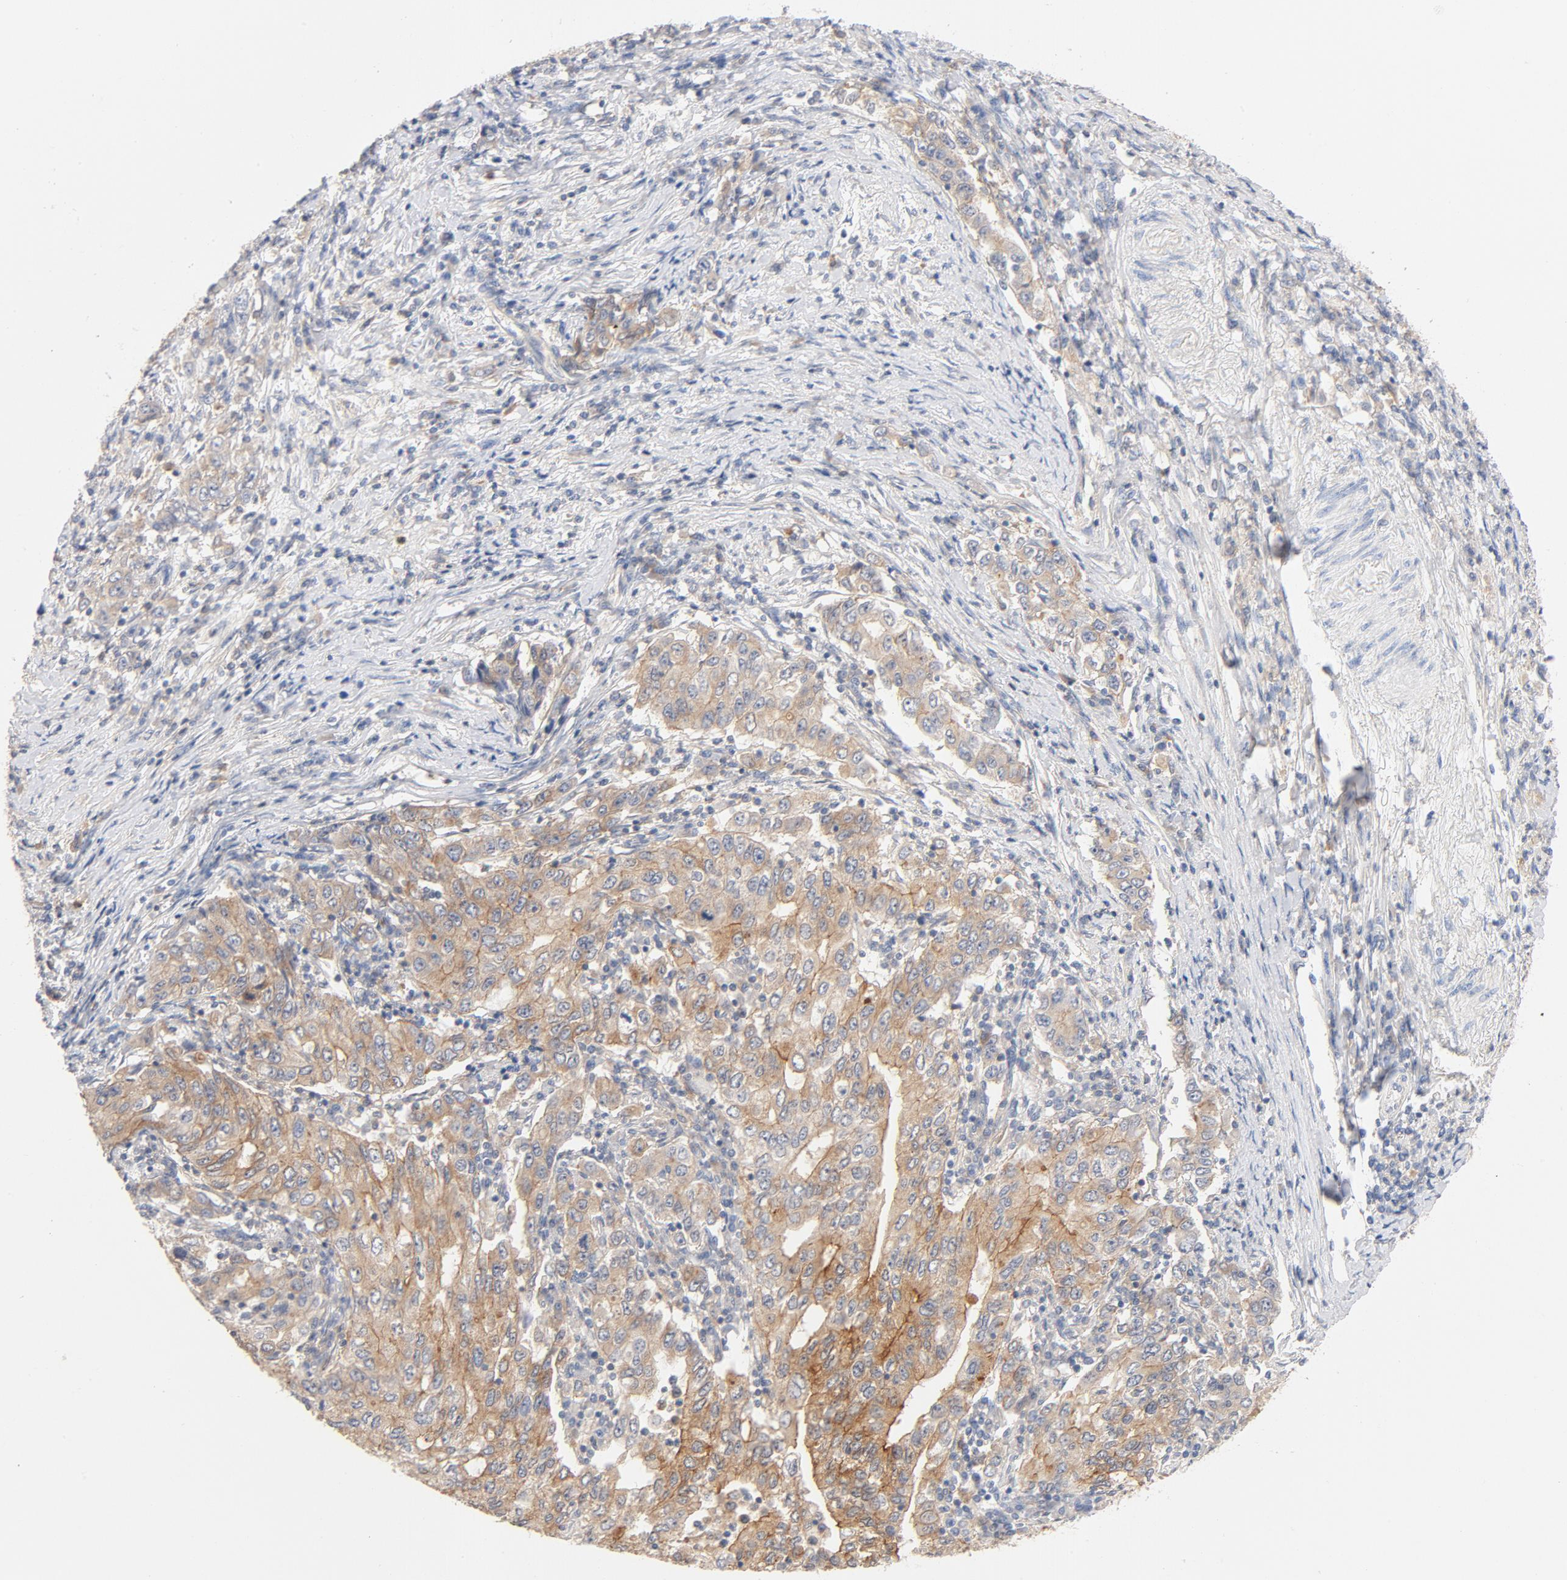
{"staining": {"intensity": "moderate", "quantity": ">75%", "location": "cytoplasmic/membranous"}, "tissue": "stomach cancer", "cell_type": "Tumor cells", "image_type": "cancer", "snomed": [{"axis": "morphology", "description": "Adenocarcinoma, NOS"}, {"axis": "topography", "description": "Stomach, lower"}], "caption": "IHC micrograph of neoplastic tissue: human stomach cancer stained using immunohistochemistry reveals medium levels of moderate protein expression localized specifically in the cytoplasmic/membranous of tumor cells, appearing as a cytoplasmic/membranous brown color.", "gene": "SRC", "patient": {"sex": "female", "age": 72}}